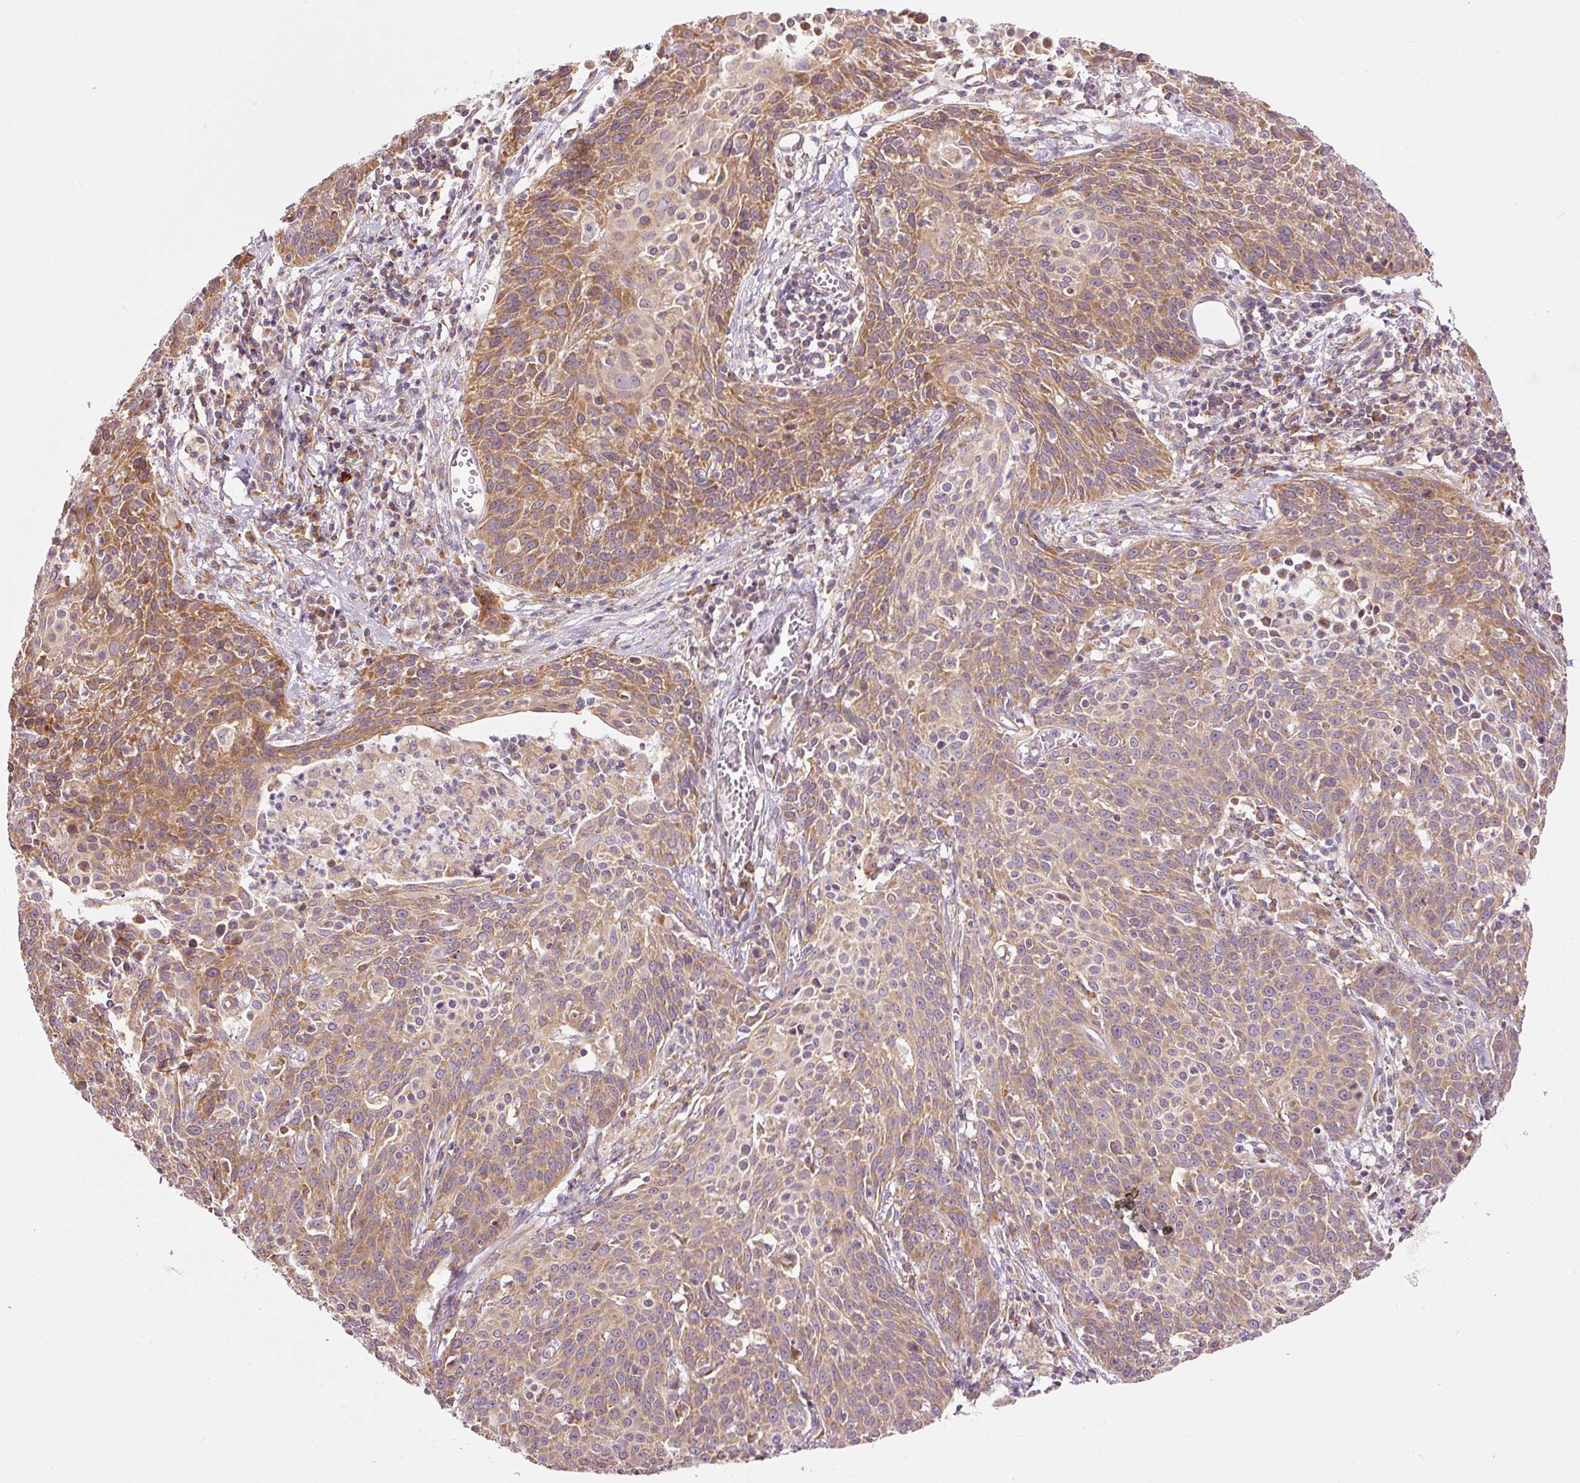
{"staining": {"intensity": "moderate", "quantity": ">75%", "location": "cytoplasmic/membranous"}, "tissue": "cervical cancer", "cell_type": "Tumor cells", "image_type": "cancer", "snomed": [{"axis": "morphology", "description": "Squamous cell carcinoma, NOS"}, {"axis": "topography", "description": "Cervix"}], "caption": "Protein expression analysis of human cervical cancer reveals moderate cytoplasmic/membranous expression in about >75% of tumor cells. The staining was performed using DAB, with brown indicating positive protein expression. Nuclei are stained blue with hematoxylin.", "gene": "SNAPC5", "patient": {"sex": "female", "age": 38}}